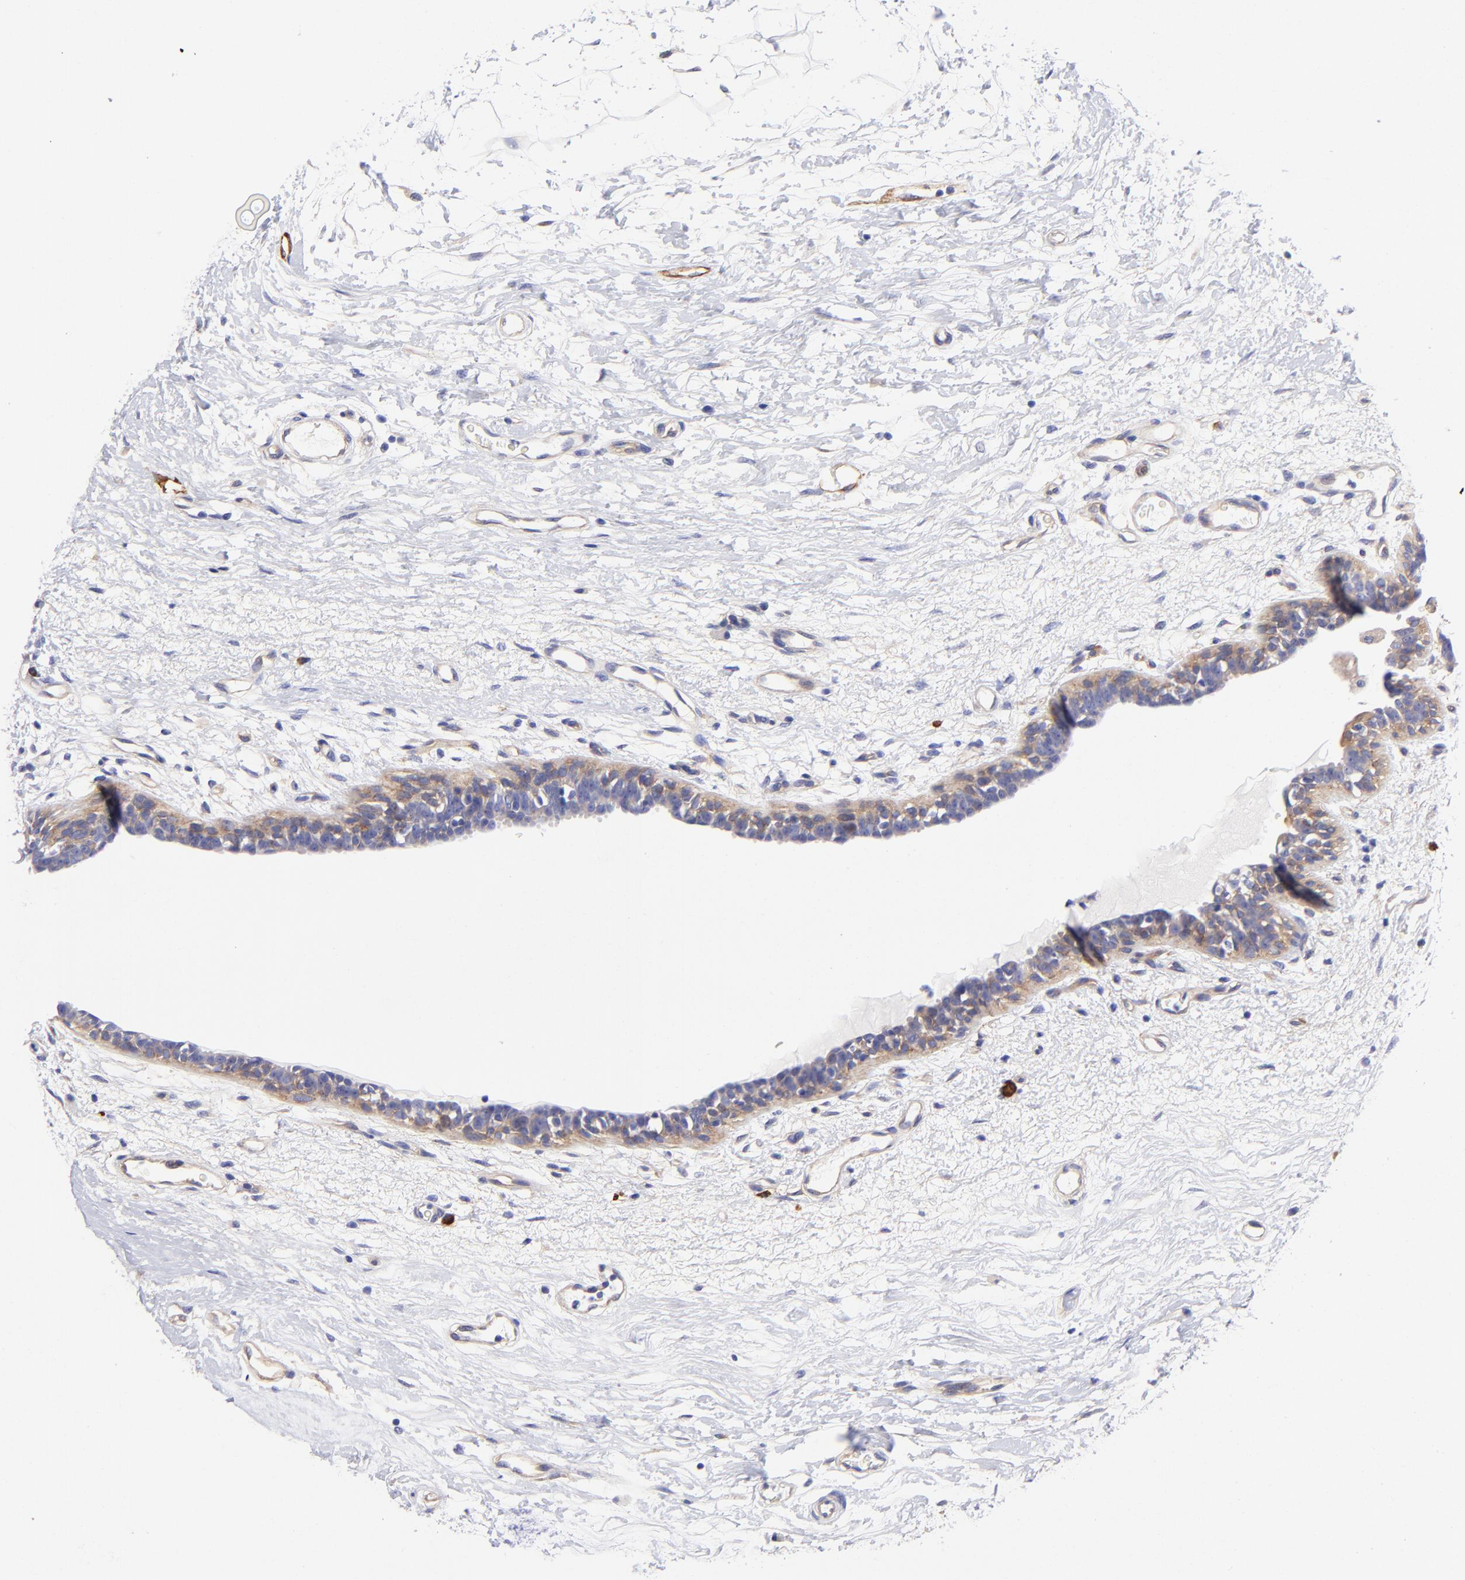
{"staining": {"intensity": "weak", "quantity": "<25%", "location": "cytoplasmic/membranous"}, "tissue": "breast cancer", "cell_type": "Tumor cells", "image_type": "cancer", "snomed": [{"axis": "morphology", "description": "Duct carcinoma"}, {"axis": "topography", "description": "Breast"}], "caption": "Tumor cells are negative for brown protein staining in breast infiltrating ductal carcinoma.", "gene": "PPFIBP1", "patient": {"sex": "female", "age": 40}}